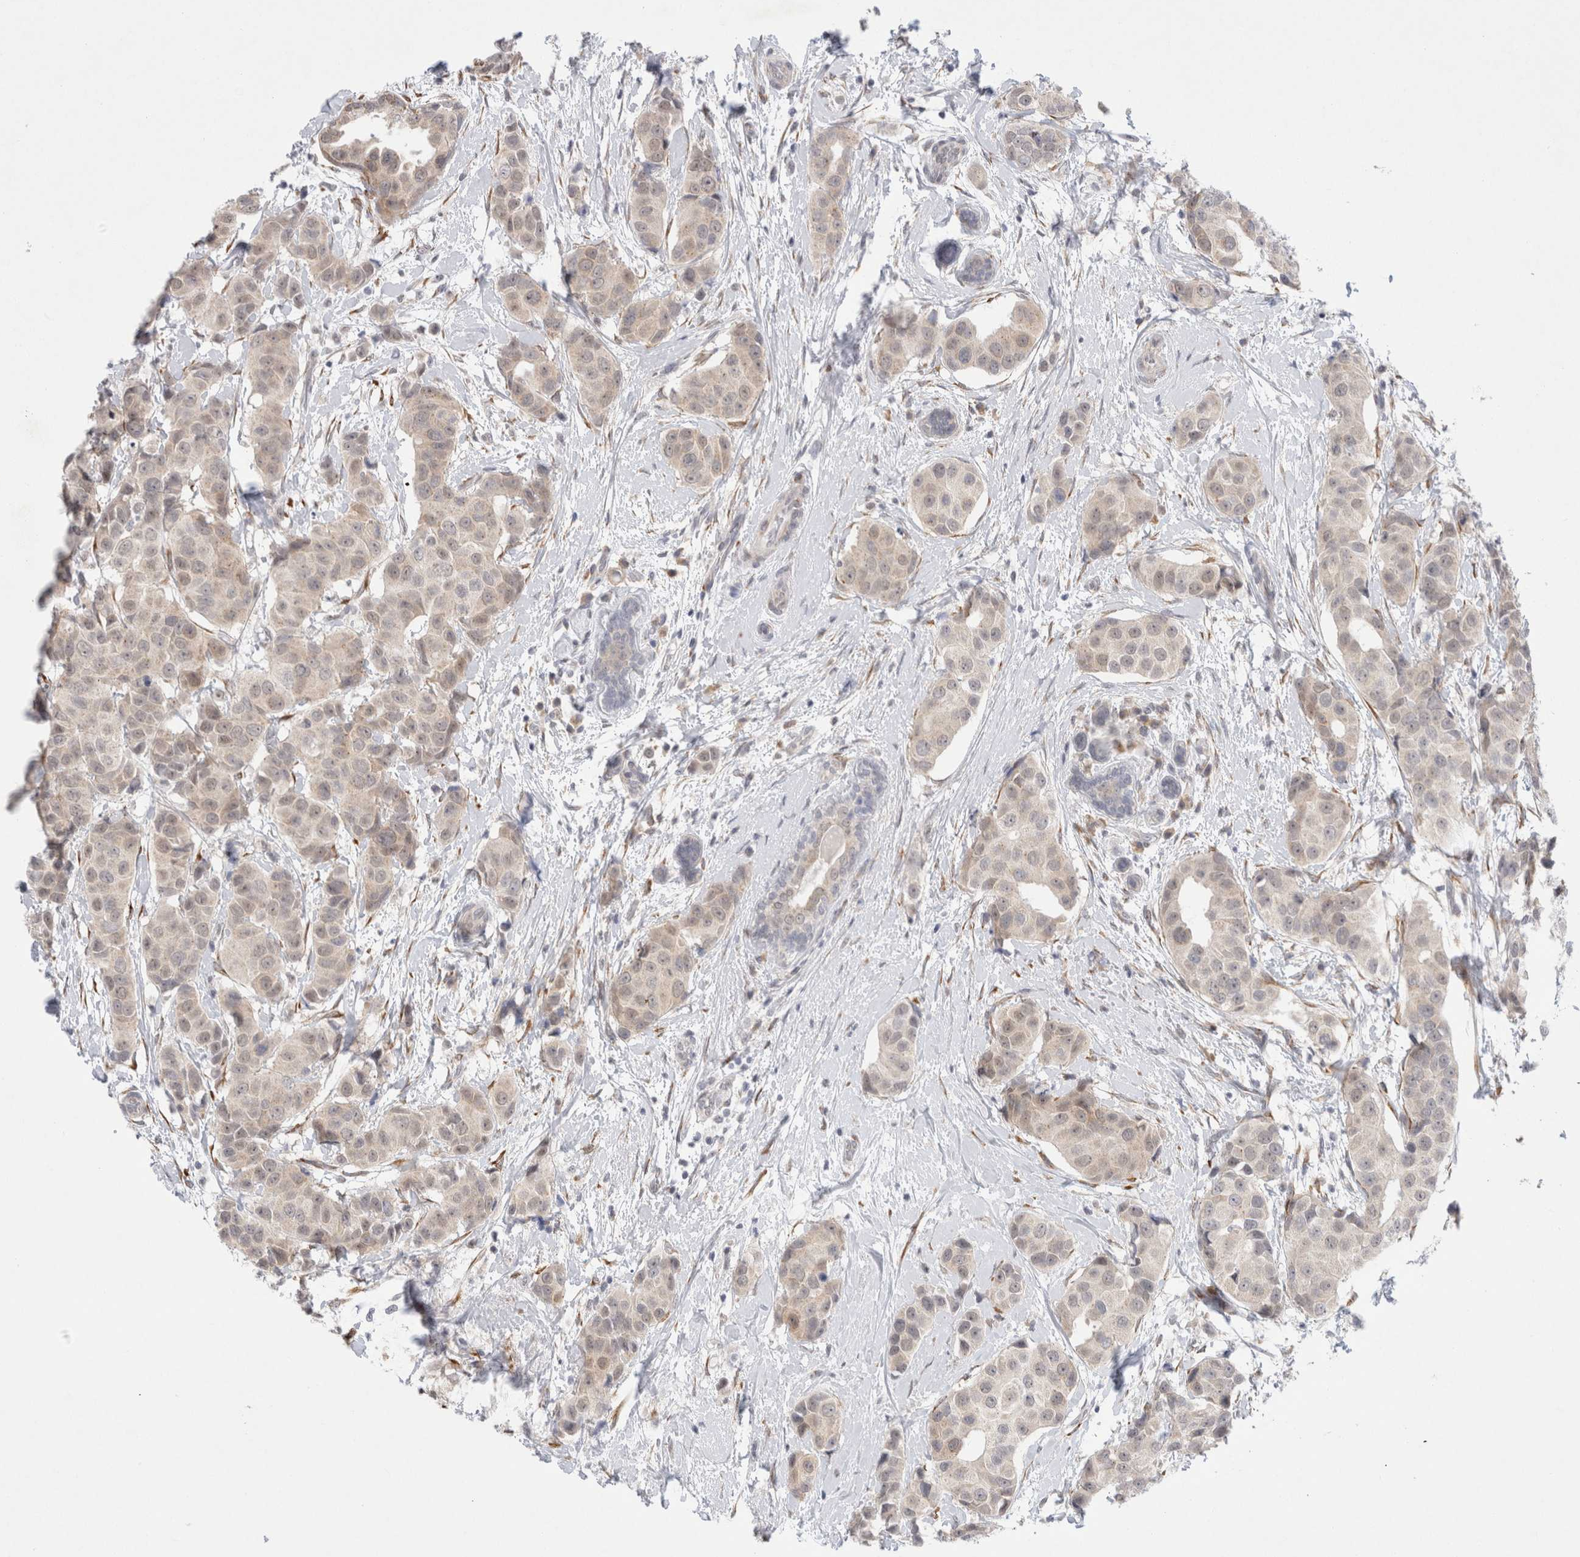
{"staining": {"intensity": "weak", "quantity": "<25%", "location": "cytoplasmic/membranous"}, "tissue": "breast cancer", "cell_type": "Tumor cells", "image_type": "cancer", "snomed": [{"axis": "morphology", "description": "Normal tissue, NOS"}, {"axis": "morphology", "description": "Duct carcinoma"}, {"axis": "topography", "description": "Breast"}], "caption": "Immunohistochemical staining of breast infiltrating ductal carcinoma exhibits no significant positivity in tumor cells.", "gene": "TRMT1L", "patient": {"sex": "female", "age": 39}}